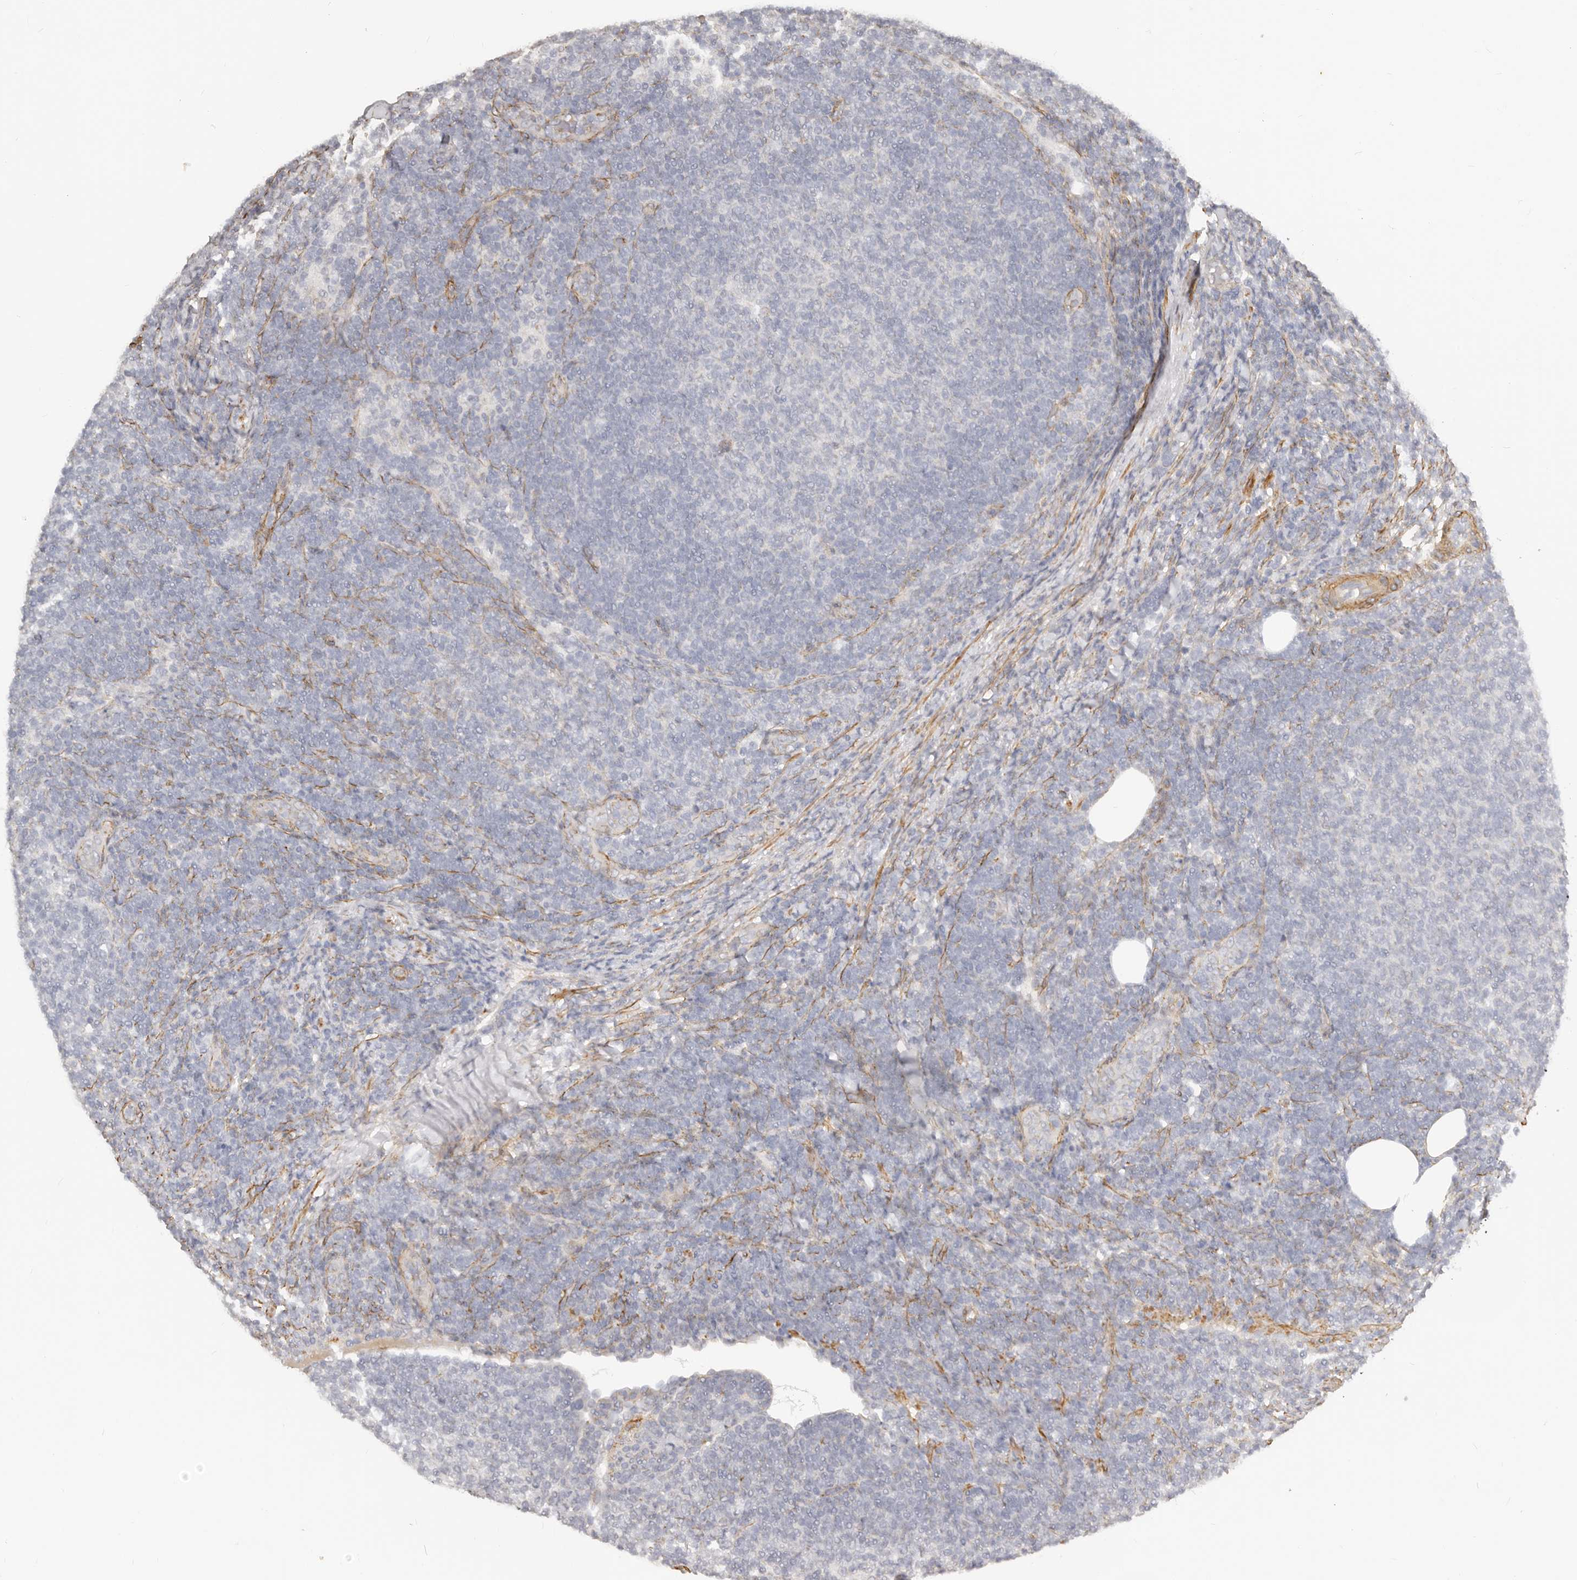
{"staining": {"intensity": "negative", "quantity": "none", "location": "none"}, "tissue": "lymphoma", "cell_type": "Tumor cells", "image_type": "cancer", "snomed": [{"axis": "morphology", "description": "Malignant lymphoma, non-Hodgkin's type, Low grade"}, {"axis": "topography", "description": "Lymph node"}], "caption": "An IHC micrograph of low-grade malignant lymphoma, non-Hodgkin's type is shown. There is no staining in tumor cells of low-grade malignant lymphoma, non-Hodgkin's type.", "gene": "RABAC1", "patient": {"sex": "male", "age": 66}}